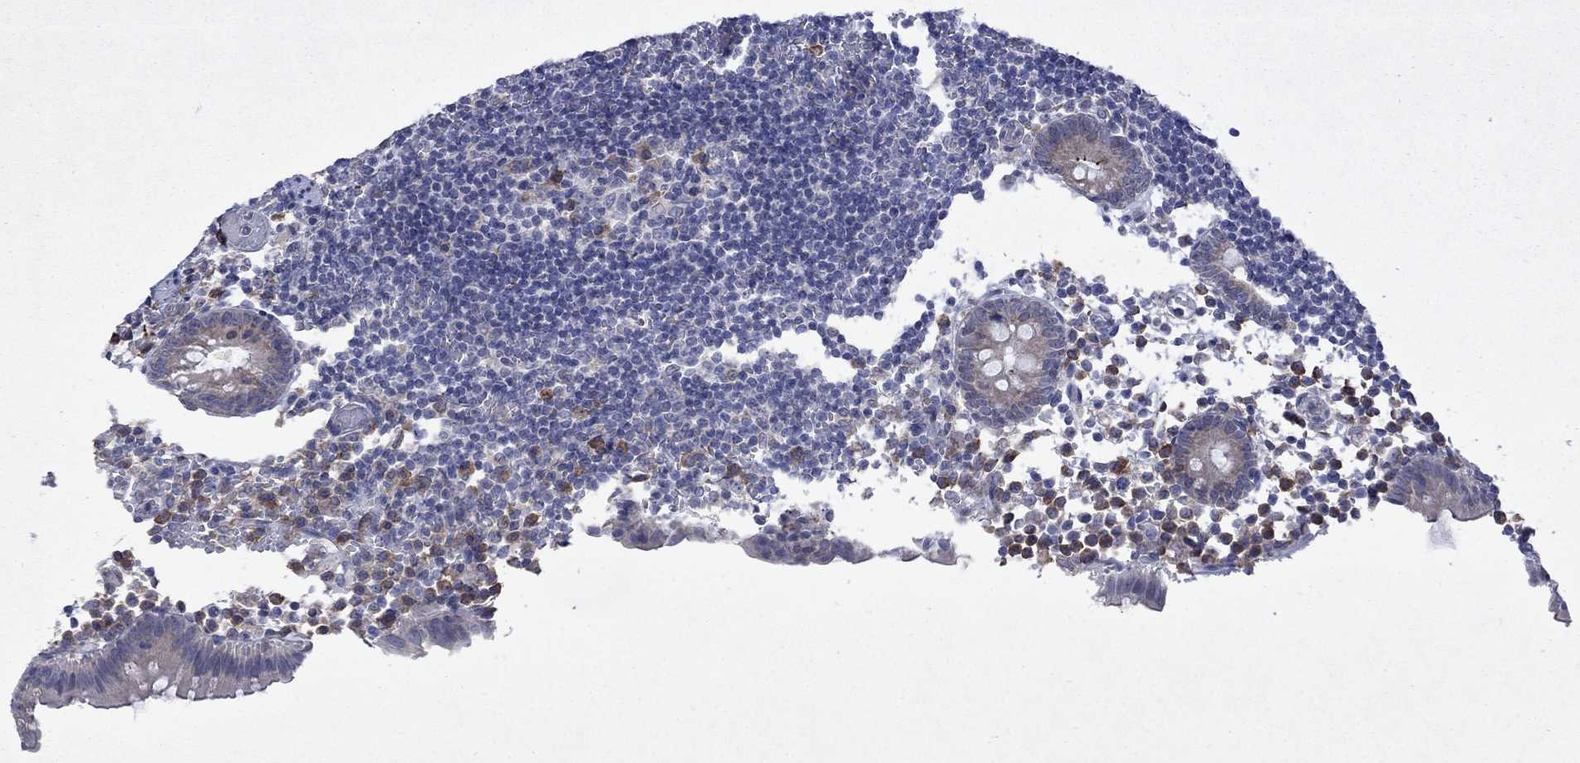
{"staining": {"intensity": "negative", "quantity": "none", "location": "none"}, "tissue": "appendix", "cell_type": "Glandular cells", "image_type": "normal", "snomed": [{"axis": "morphology", "description": "Normal tissue, NOS"}, {"axis": "topography", "description": "Appendix"}], "caption": "High power microscopy photomicrograph of an immunohistochemistry (IHC) photomicrograph of unremarkable appendix, revealing no significant staining in glandular cells.", "gene": "TMEM97", "patient": {"sex": "female", "age": 40}}